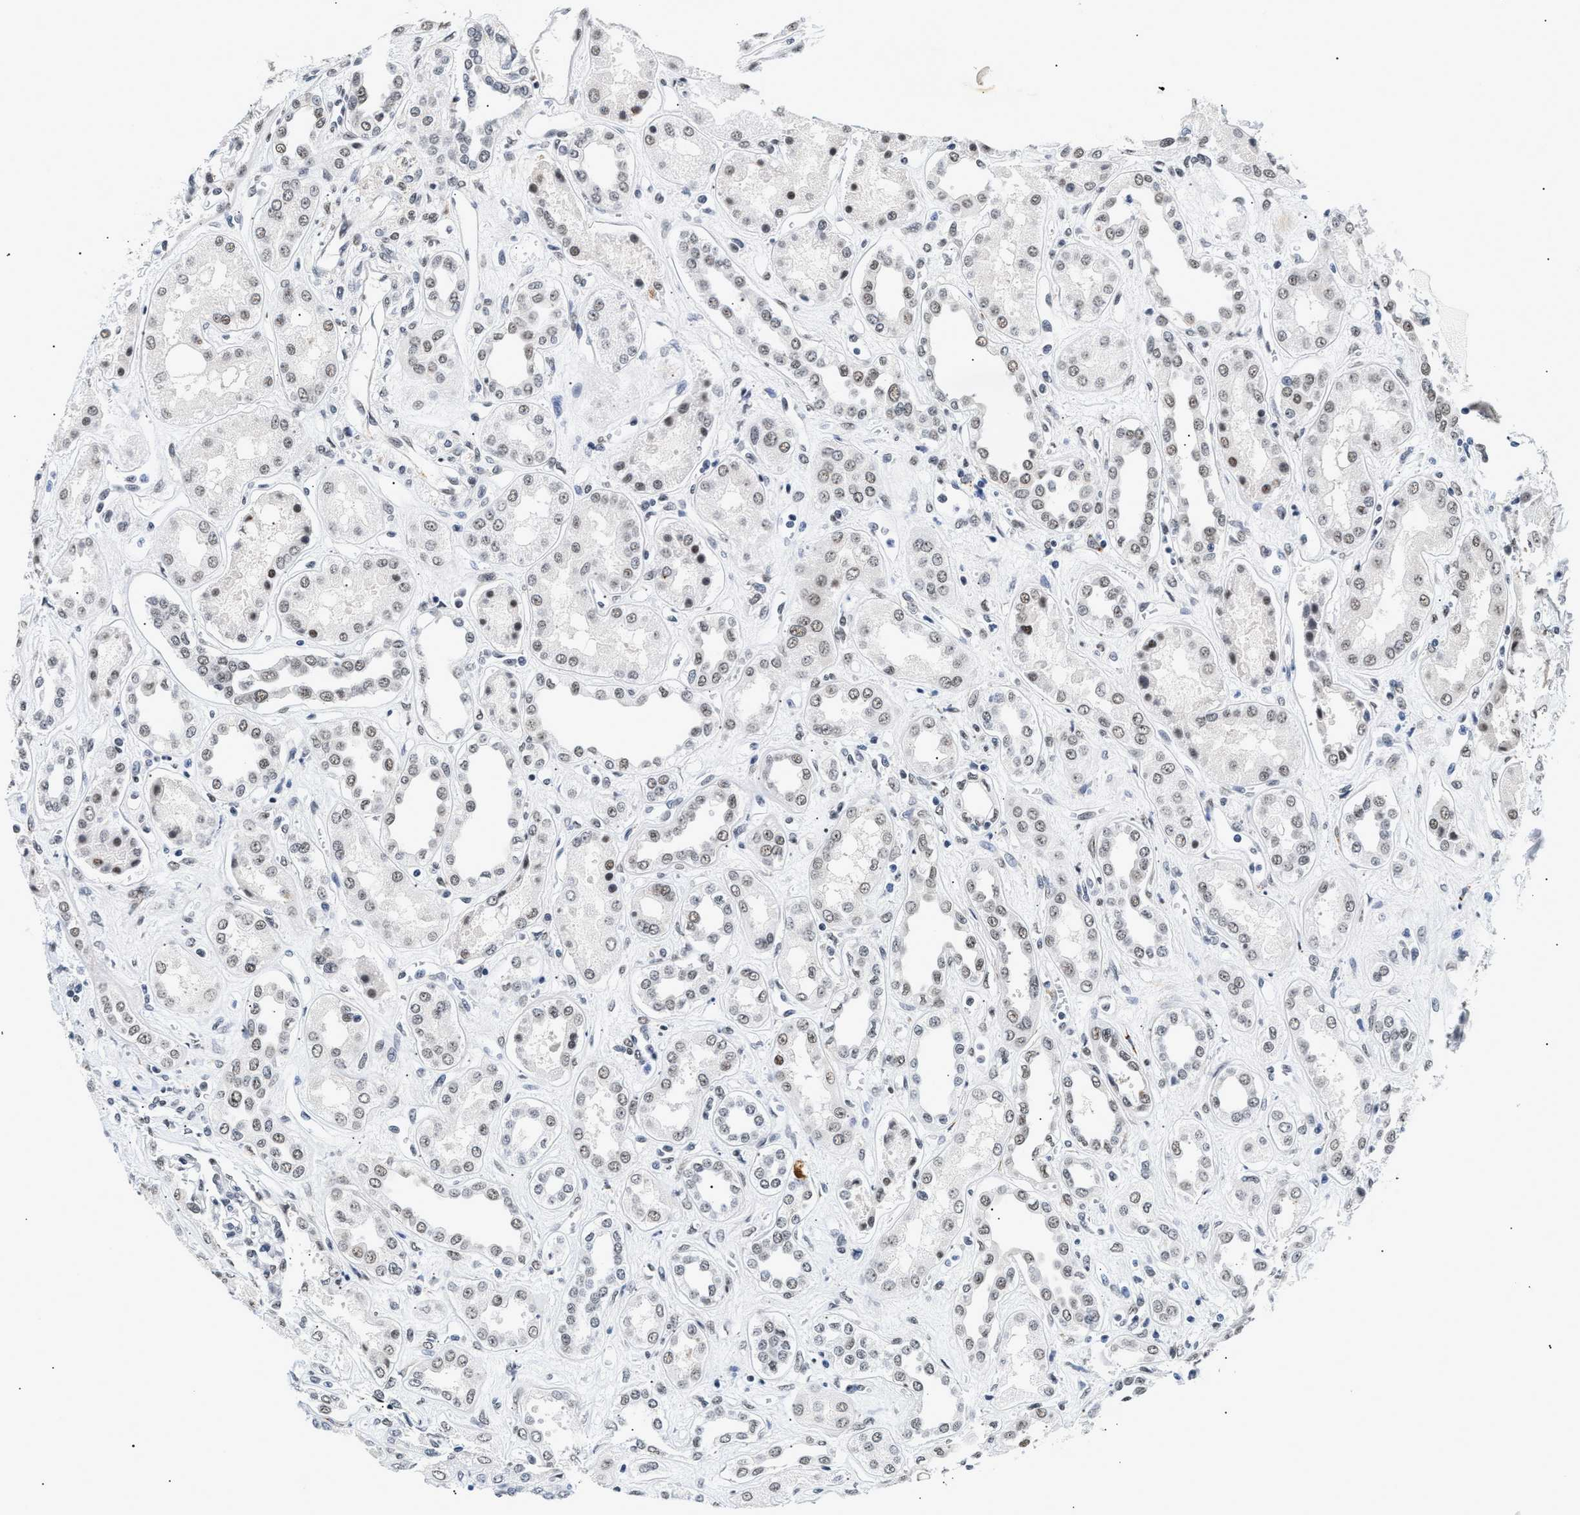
{"staining": {"intensity": "weak", "quantity": "<25%", "location": "nuclear"}, "tissue": "kidney", "cell_type": "Cells in glomeruli", "image_type": "normal", "snomed": [{"axis": "morphology", "description": "Normal tissue, NOS"}, {"axis": "topography", "description": "Kidney"}], "caption": "Photomicrograph shows no protein staining in cells in glomeruli of unremarkable kidney. (Brightfield microscopy of DAB IHC at high magnification).", "gene": "THOC1", "patient": {"sex": "male", "age": 59}}